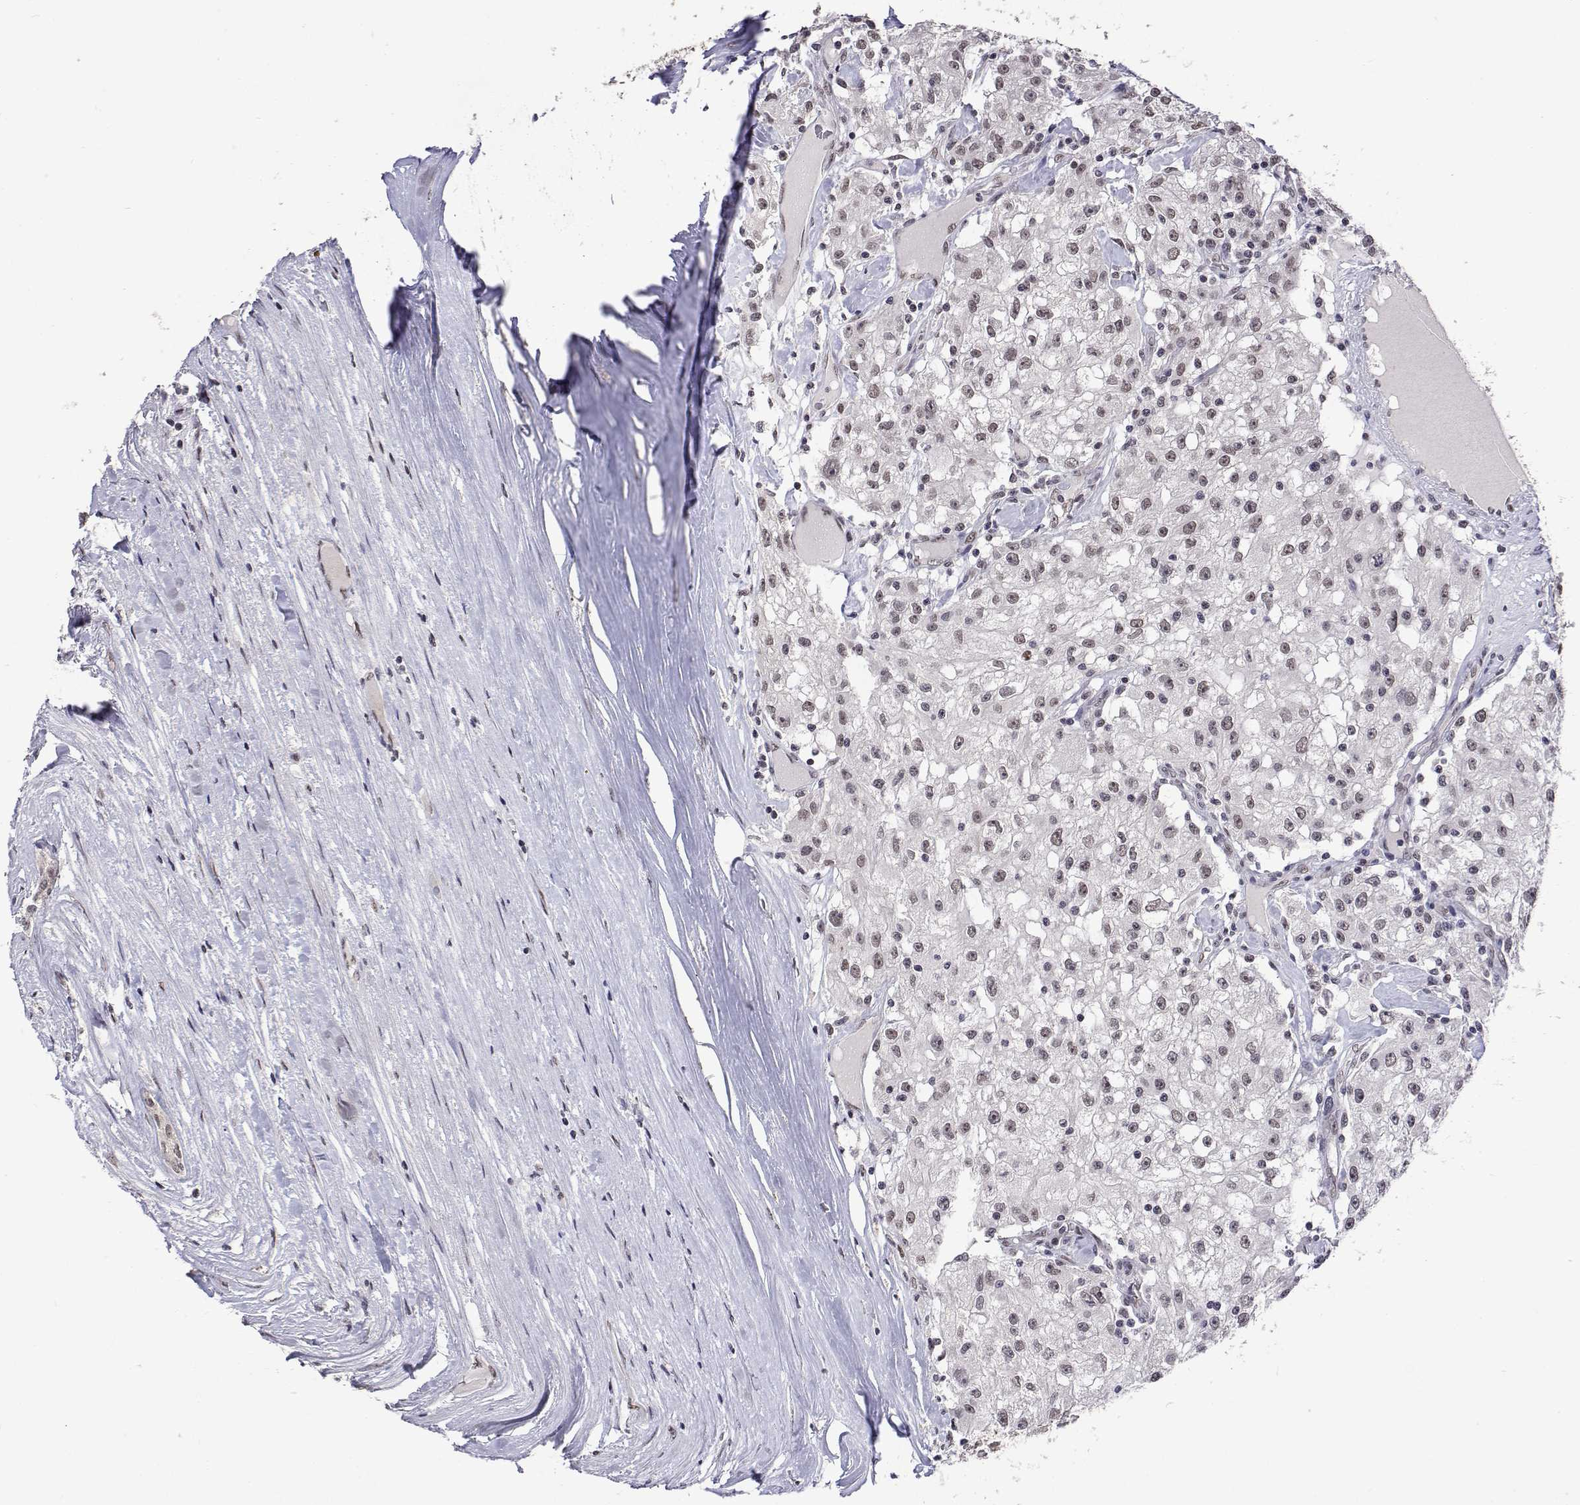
{"staining": {"intensity": "weak", "quantity": "25%-75%", "location": "nuclear"}, "tissue": "renal cancer", "cell_type": "Tumor cells", "image_type": "cancer", "snomed": [{"axis": "morphology", "description": "Adenocarcinoma, NOS"}, {"axis": "topography", "description": "Kidney"}], "caption": "IHC micrograph of renal adenocarcinoma stained for a protein (brown), which reveals low levels of weak nuclear staining in approximately 25%-75% of tumor cells.", "gene": "HNRNPA0", "patient": {"sex": "female", "age": 67}}